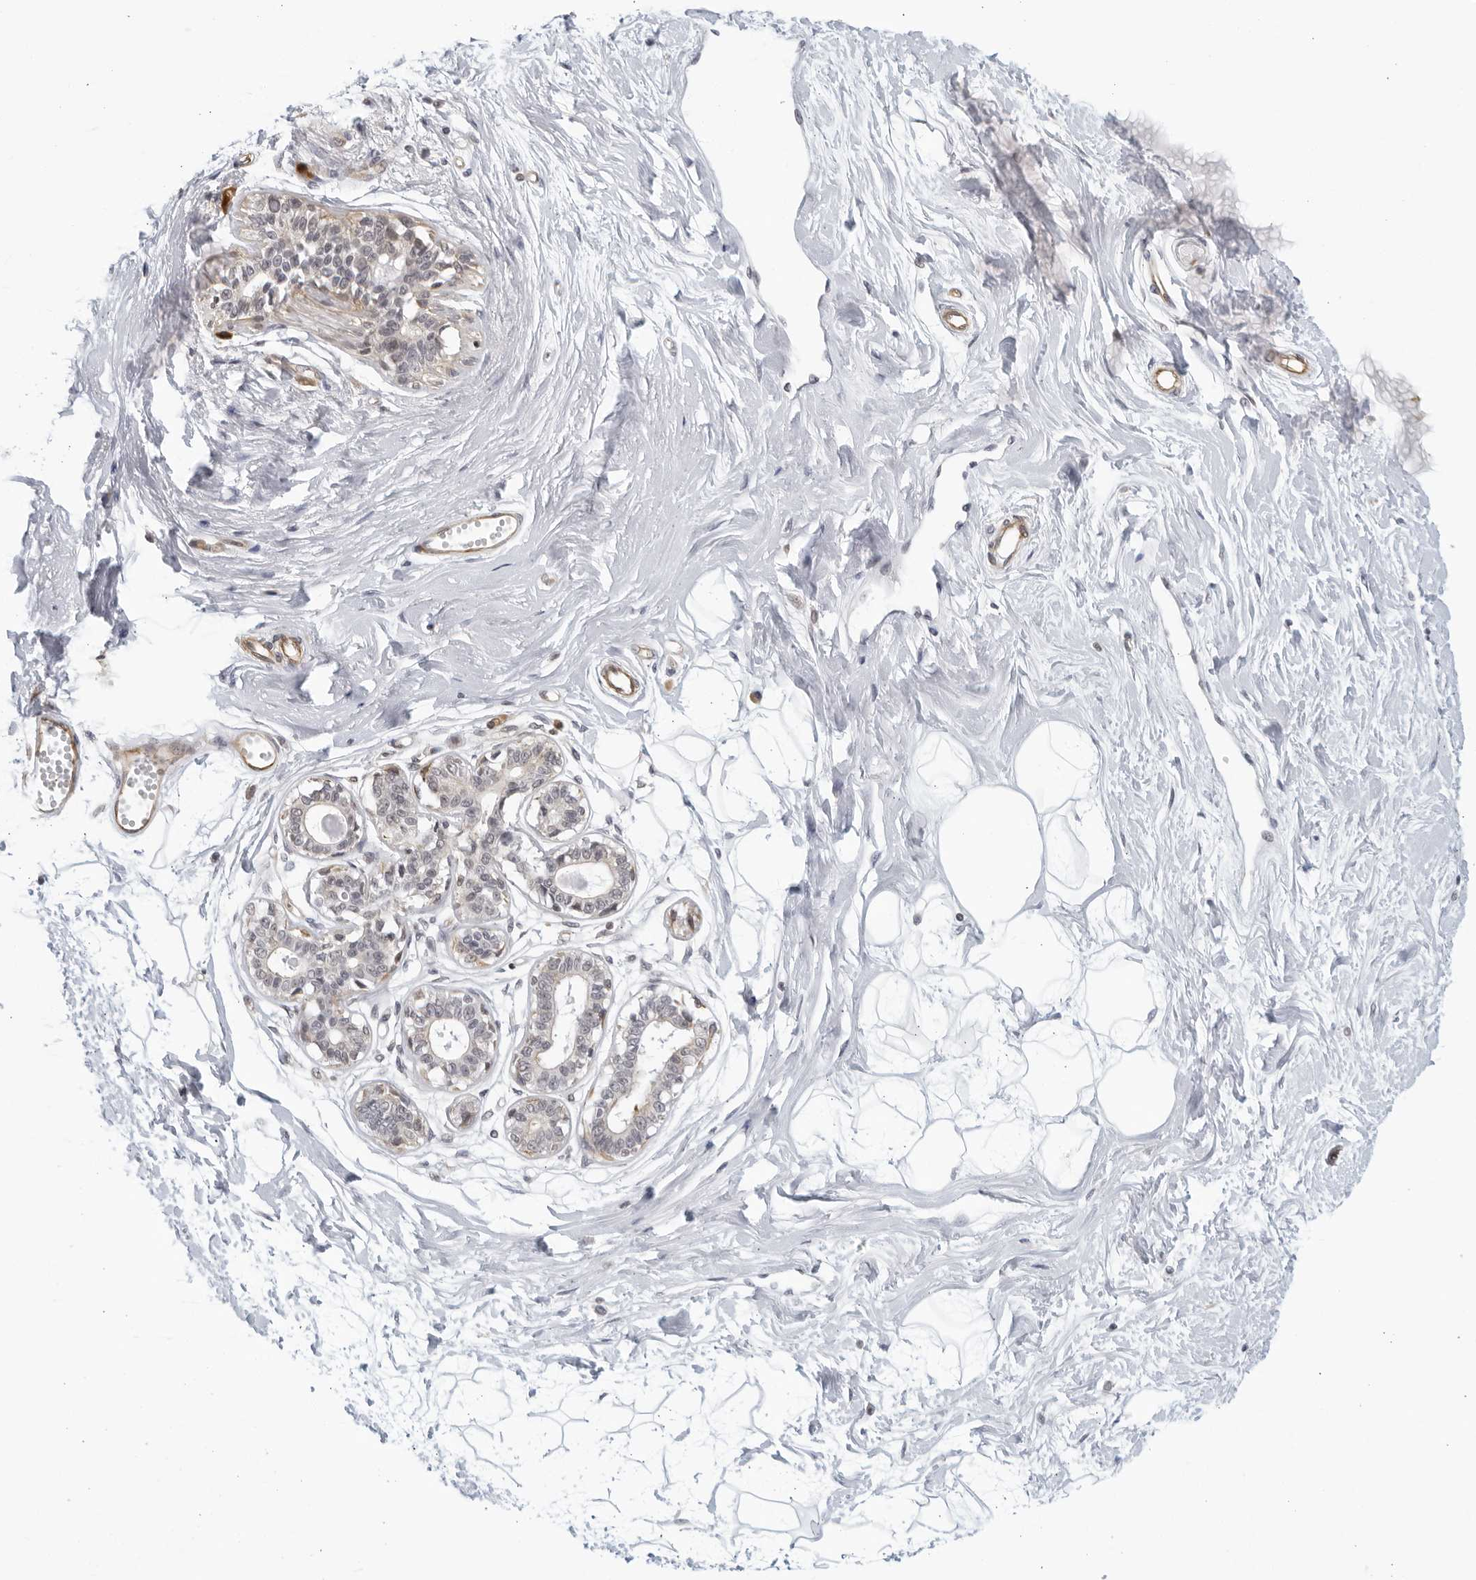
{"staining": {"intensity": "negative", "quantity": "none", "location": "none"}, "tissue": "breast", "cell_type": "Adipocytes", "image_type": "normal", "snomed": [{"axis": "morphology", "description": "Normal tissue, NOS"}, {"axis": "topography", "description": "Breast"}], "caption": "This photomicrograph is of normal breast stained with IHC to label a protein in brown with the nuclei are counter-stained blue. There is no staining in adipocytes.", "gene": "SERTAD4", "patient": {"sex": "female", "age": 45}}